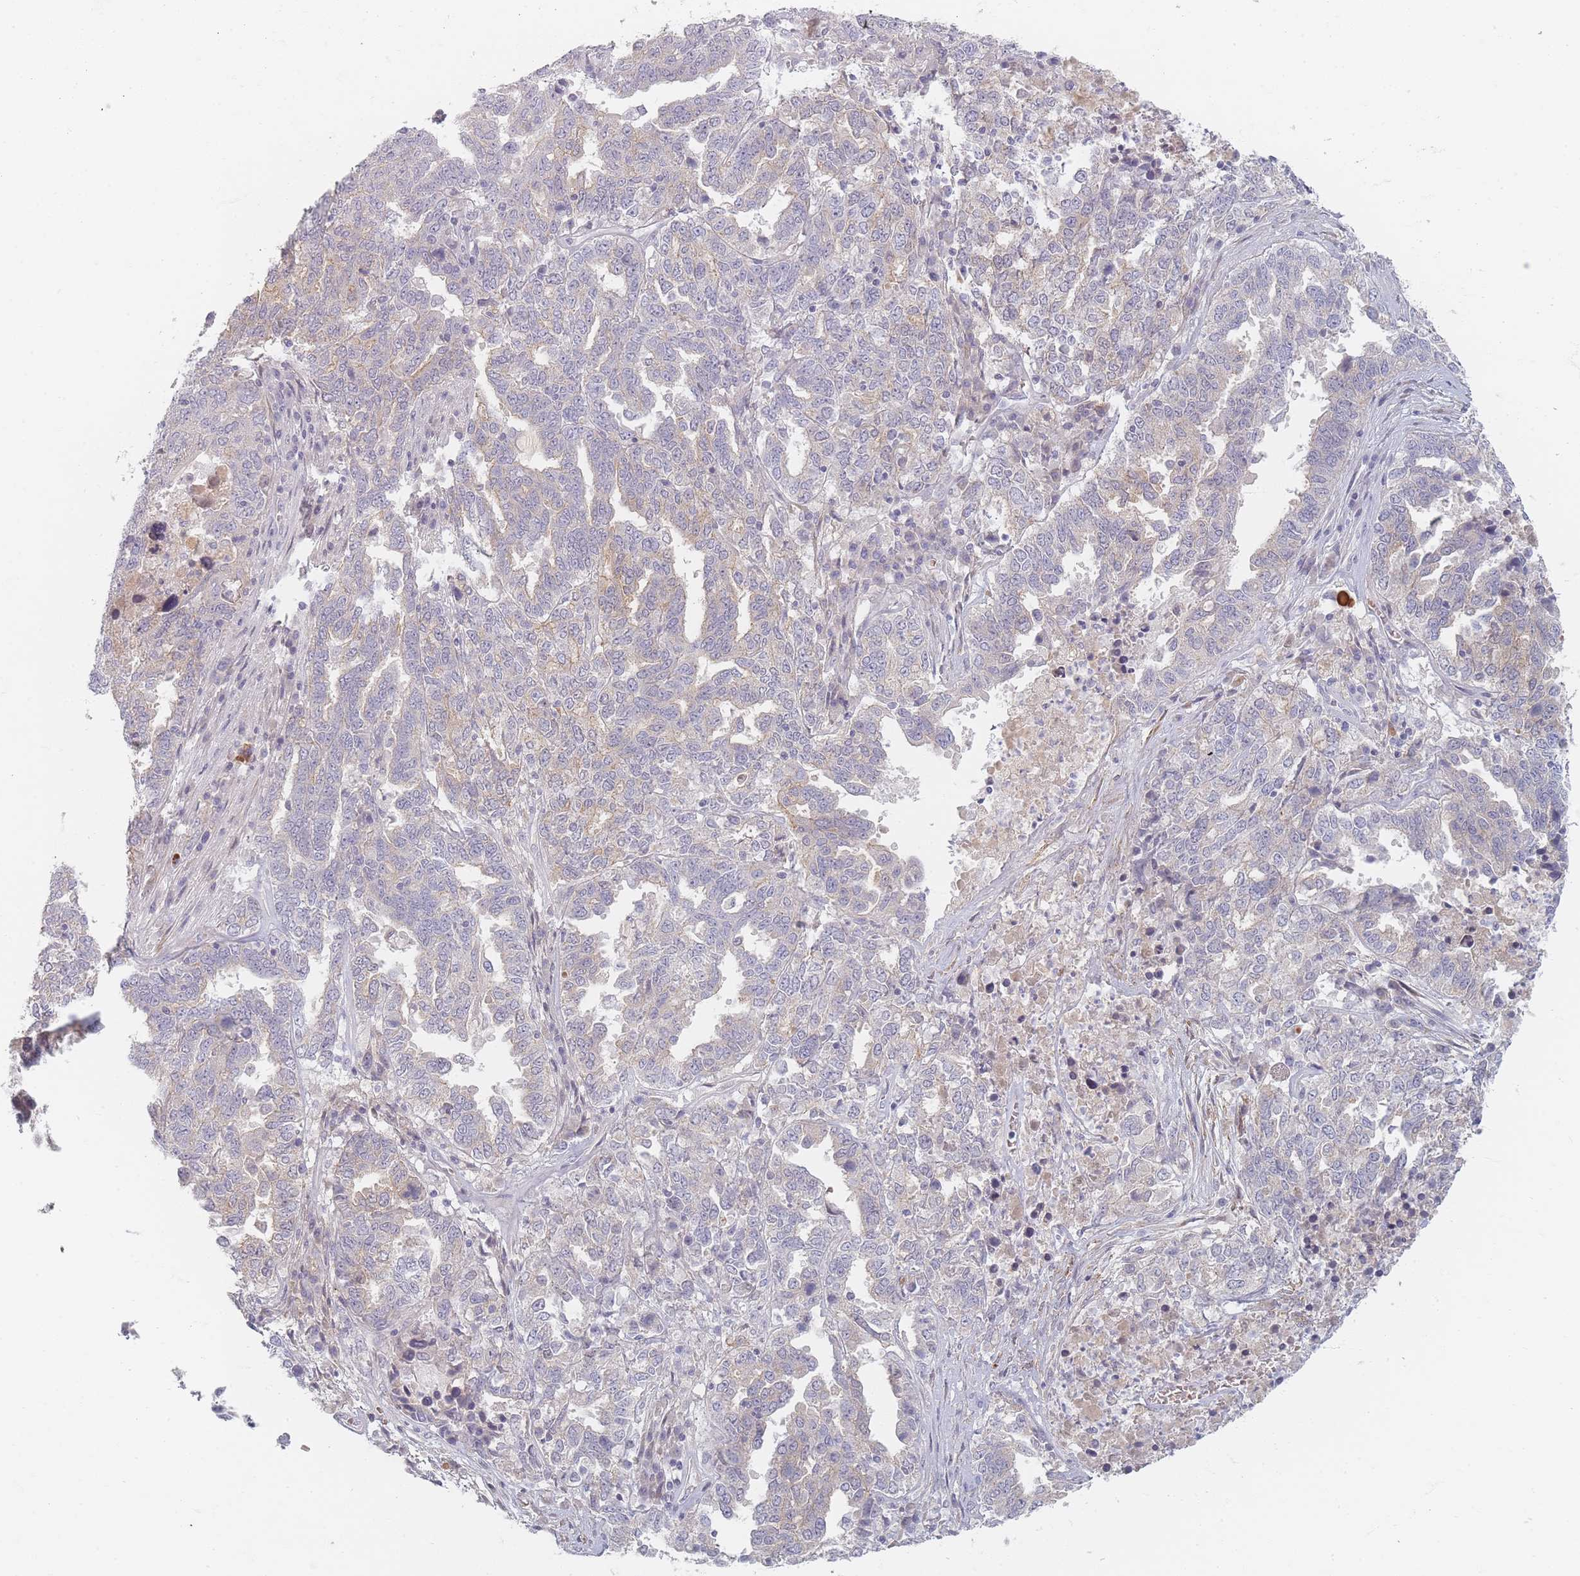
{"staining": {"intensity": "moderate", "quantity": "<25%", "location": "cytoplasmic/membranous"}, "tissue": "ovarian cancer", "cell_type": "Tumor cells", "image_type": "cancer", "snomed": [{"axis": "morphology", "description": "Carcinoma, endometroid"}, {"axis": "topography", "description": "Ovary"}], "caption": "Ovarian endometroid carcinoma stained with a brown dye shows moderate cytoplasmic/membranous positive positivity in approximately <25% of tumor cells.", "gene": "TMOD1", "patient": {"sex": "female", "age": 62}}